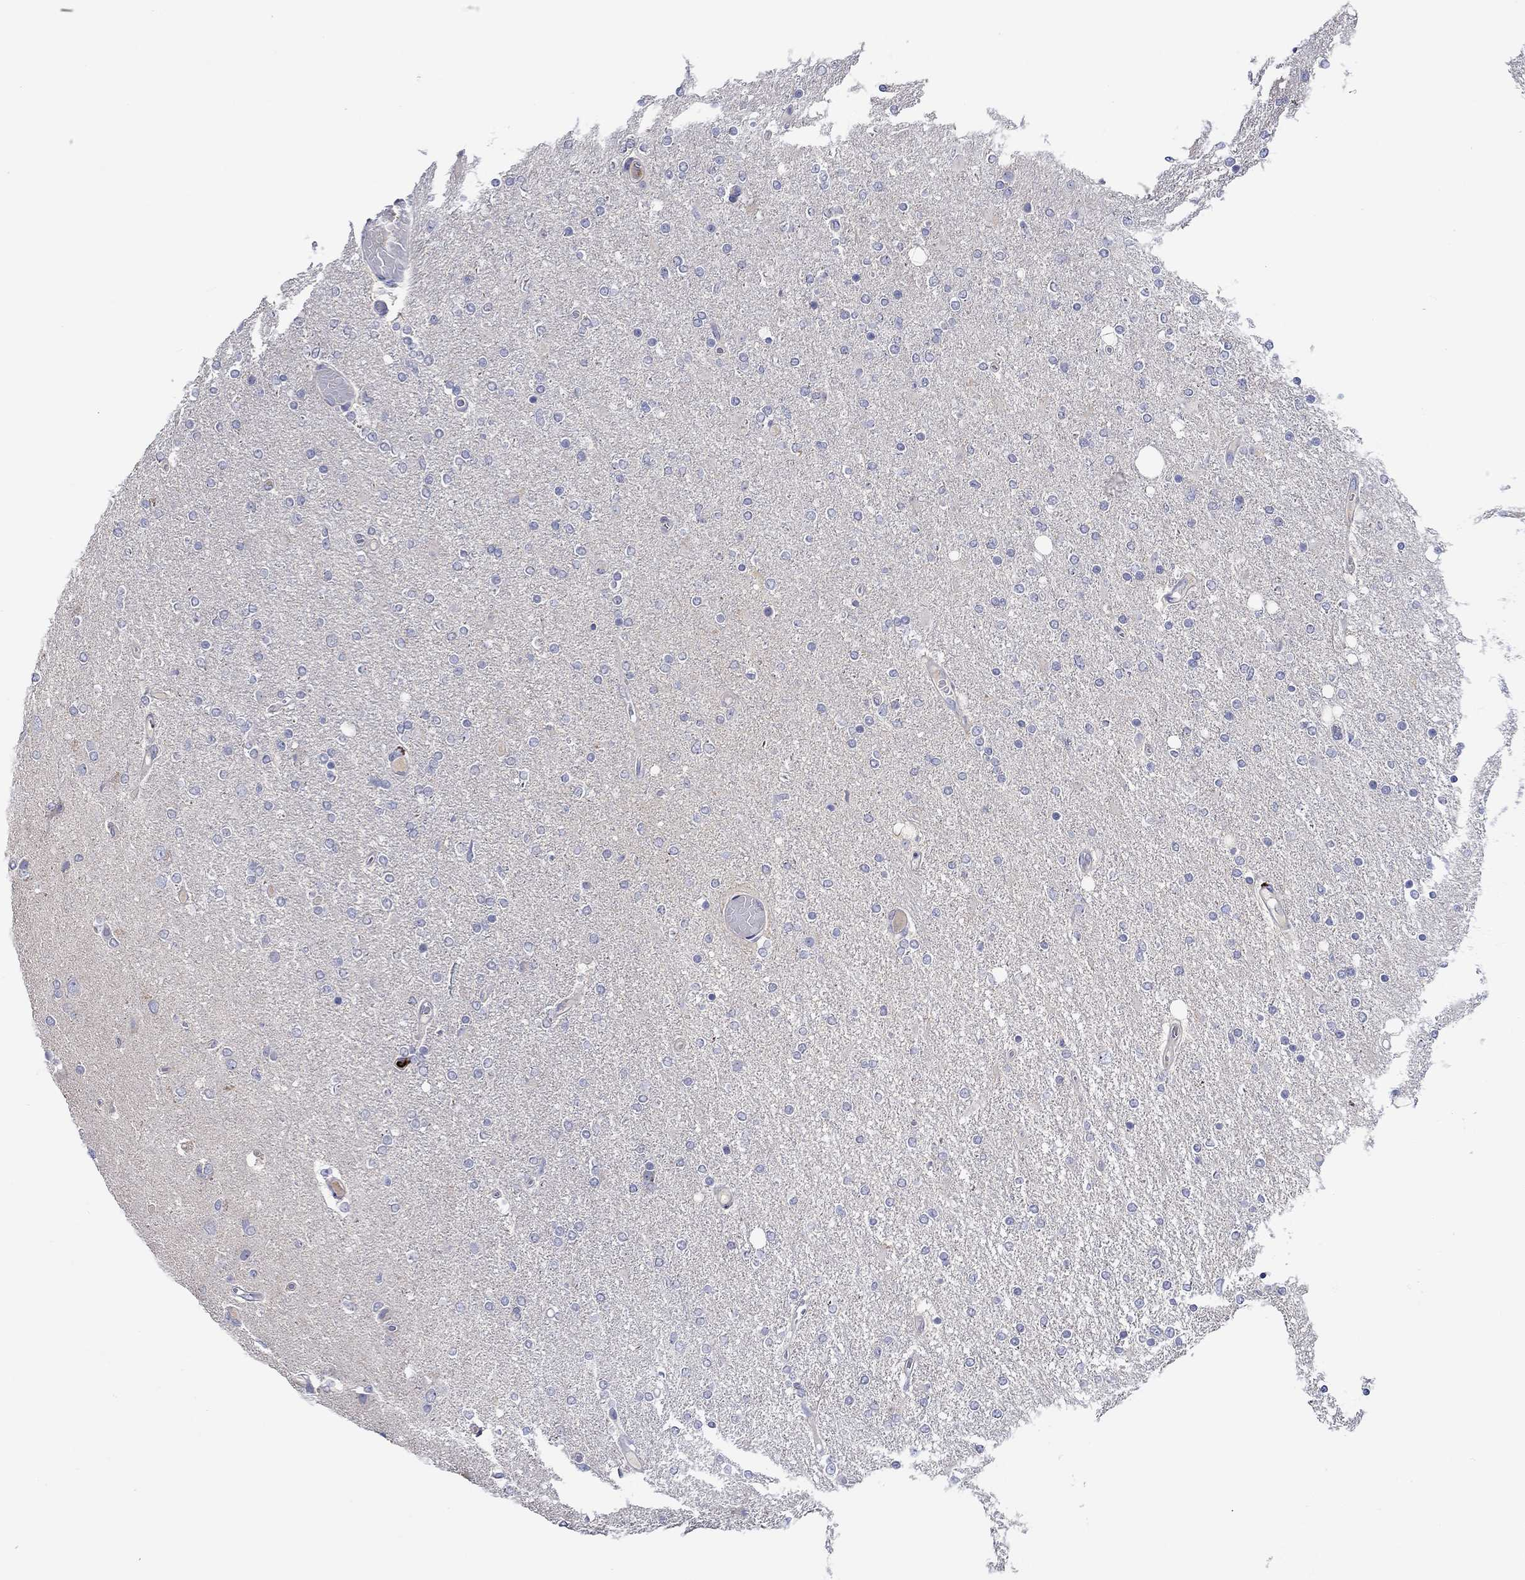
{"staining": {"intensity": "negative", "quantity": "none", "location": "none"}, "tissue": "glioma", "cell_type": "Tumor cells", "image_type": "cancer", "snomed": [{"axis": "morphology", "description": "Glioma, malignant, High grade"}, {"axis": "topography", "description": "Cerebral cortex"}], "caption": "The IHC photomicrograph has no significant expression in tumor cells of glioma tissue. Nuclei are stained in blue.", "gene": "CHIT1", "patient": {"sex": "male", "age": 70}}